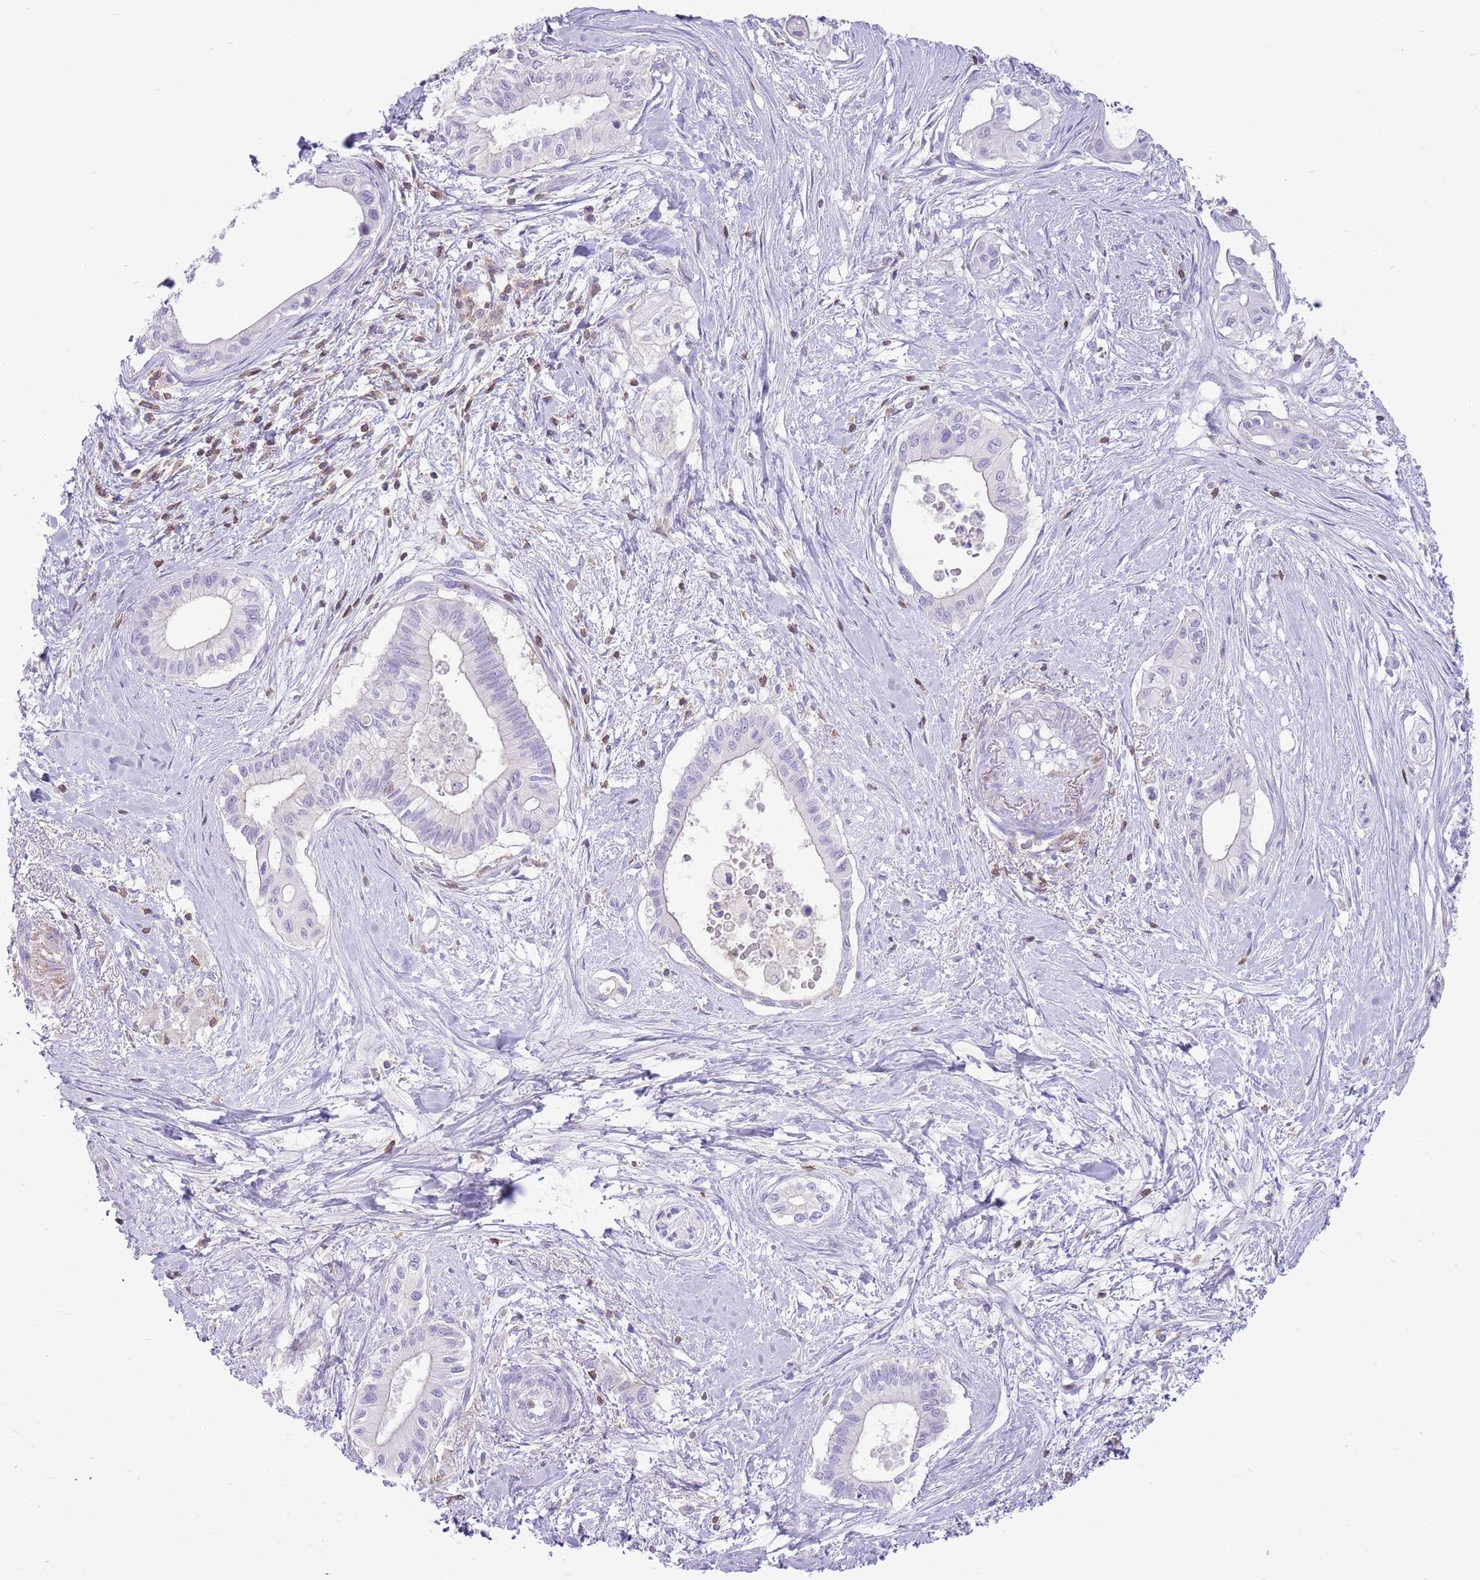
{"staining": {"intensity": "negative", "quantity": "none", "location": "none"}, "tissue": "pancreatic cancer", "cell_type": "Tumor cells", "image_type": "cancer", "snomed": [{"axis": "morphology", "description": "Adenocarcinoma, NOS"}, {"axis": "topography", "description": "Pancreas"}], "caption": "Immunohistochemistry (IHC) histopathology image of human pancreatic cancer (adenocarcinoma) stained for a protein (brown), which shows no expression in tumor cells.", "gene": "OR4Q3", "patient": {"sex": "male", "age": 78}}